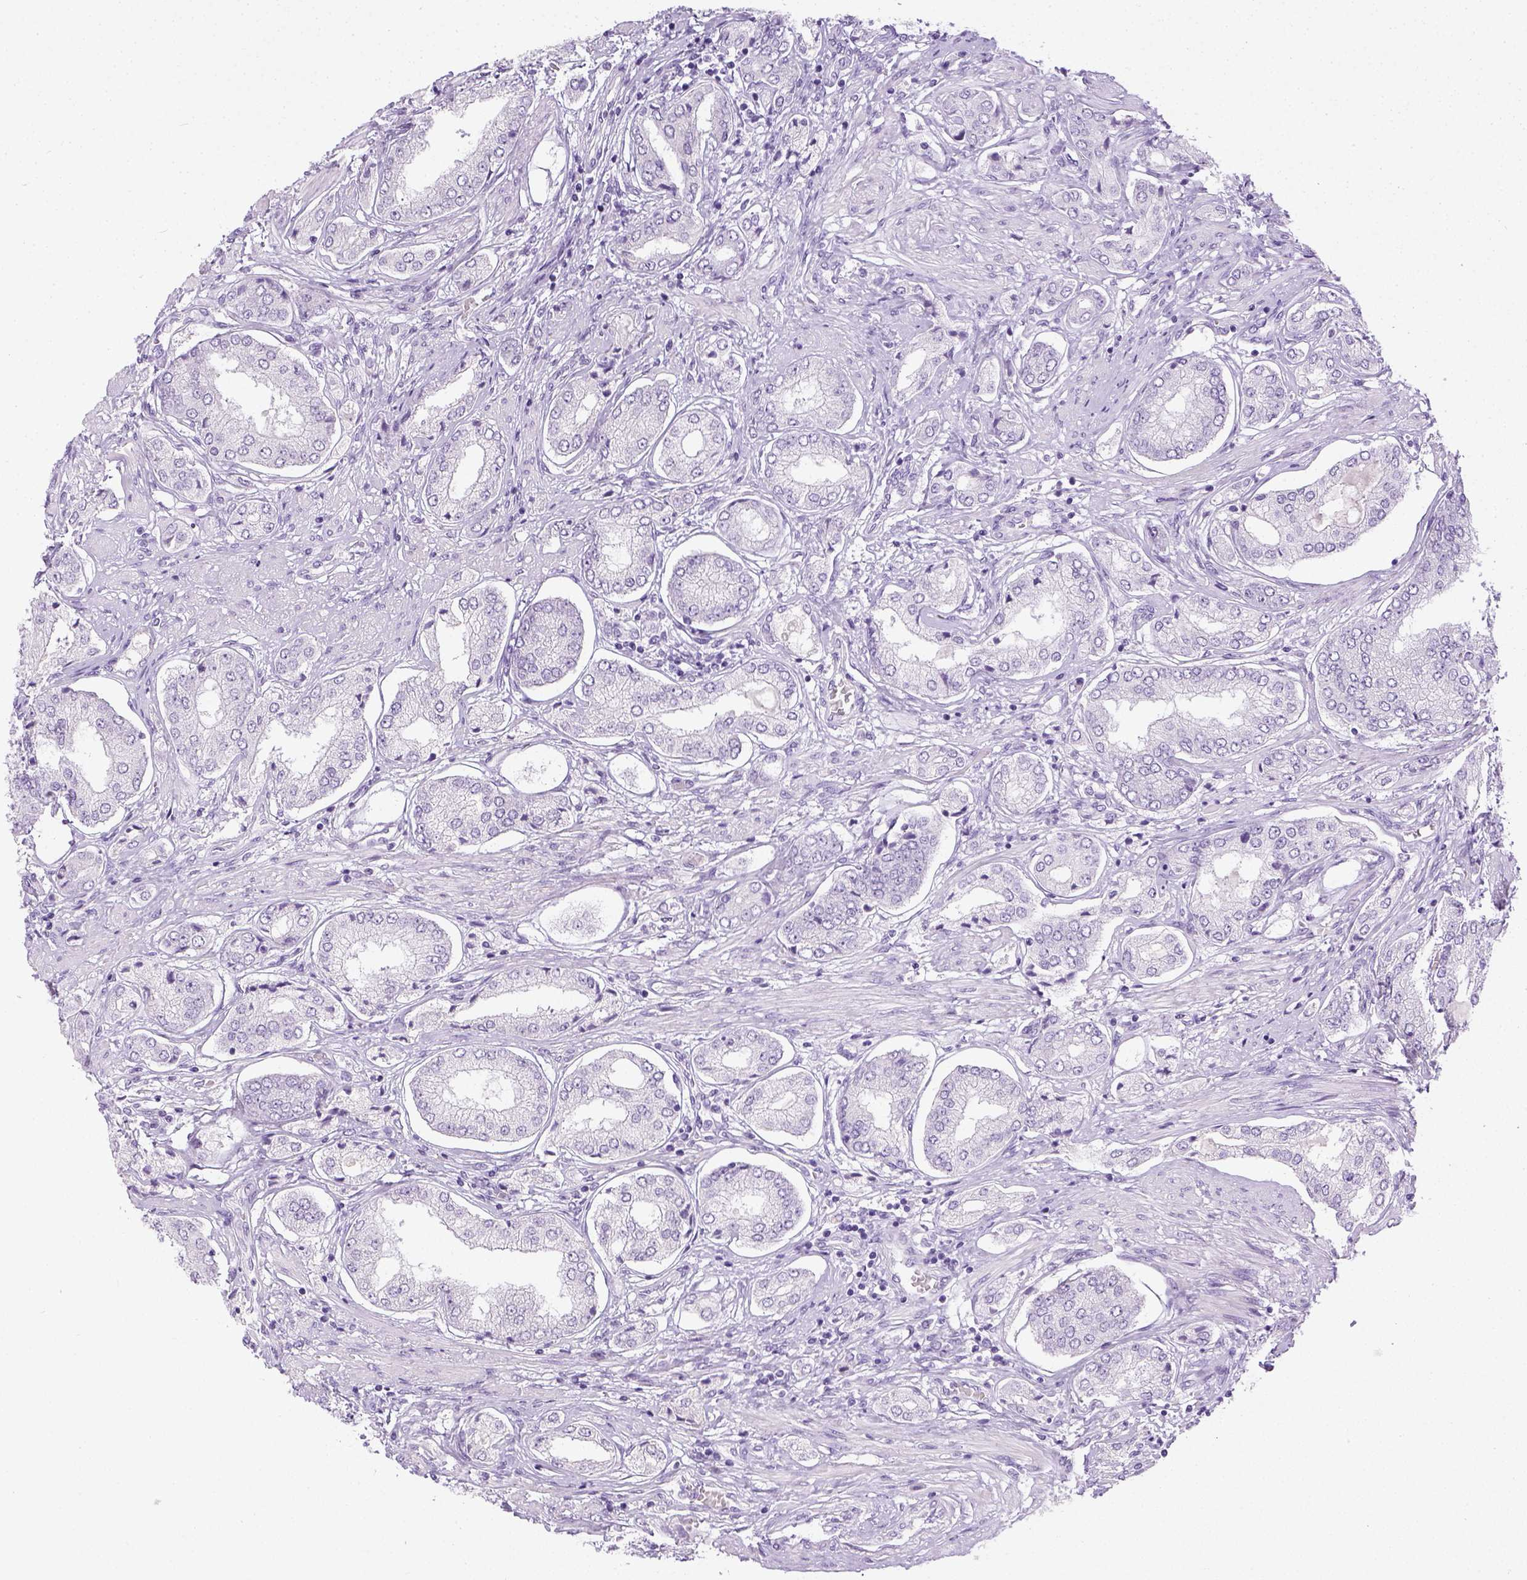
{"staining": {"intensity": "negative", "quantity": "none", "location": "none"}, "tissue": "prostate cancer", "cell_type": "Tumor cells", "image_type": "cancer", "snomed": [{"axis": "morphology", "description": "Adenocarcinoma, NOS"}, {"axis": "topography", "description": "Prostate"}], "caption": "Tumor cells are negative for brown protein staining in adenocarcinoma (prostate). (DAB IHC with hematoxylin counter stain).", "gene": "LGSN", "patient": {"sex": "male", "age": 63}}